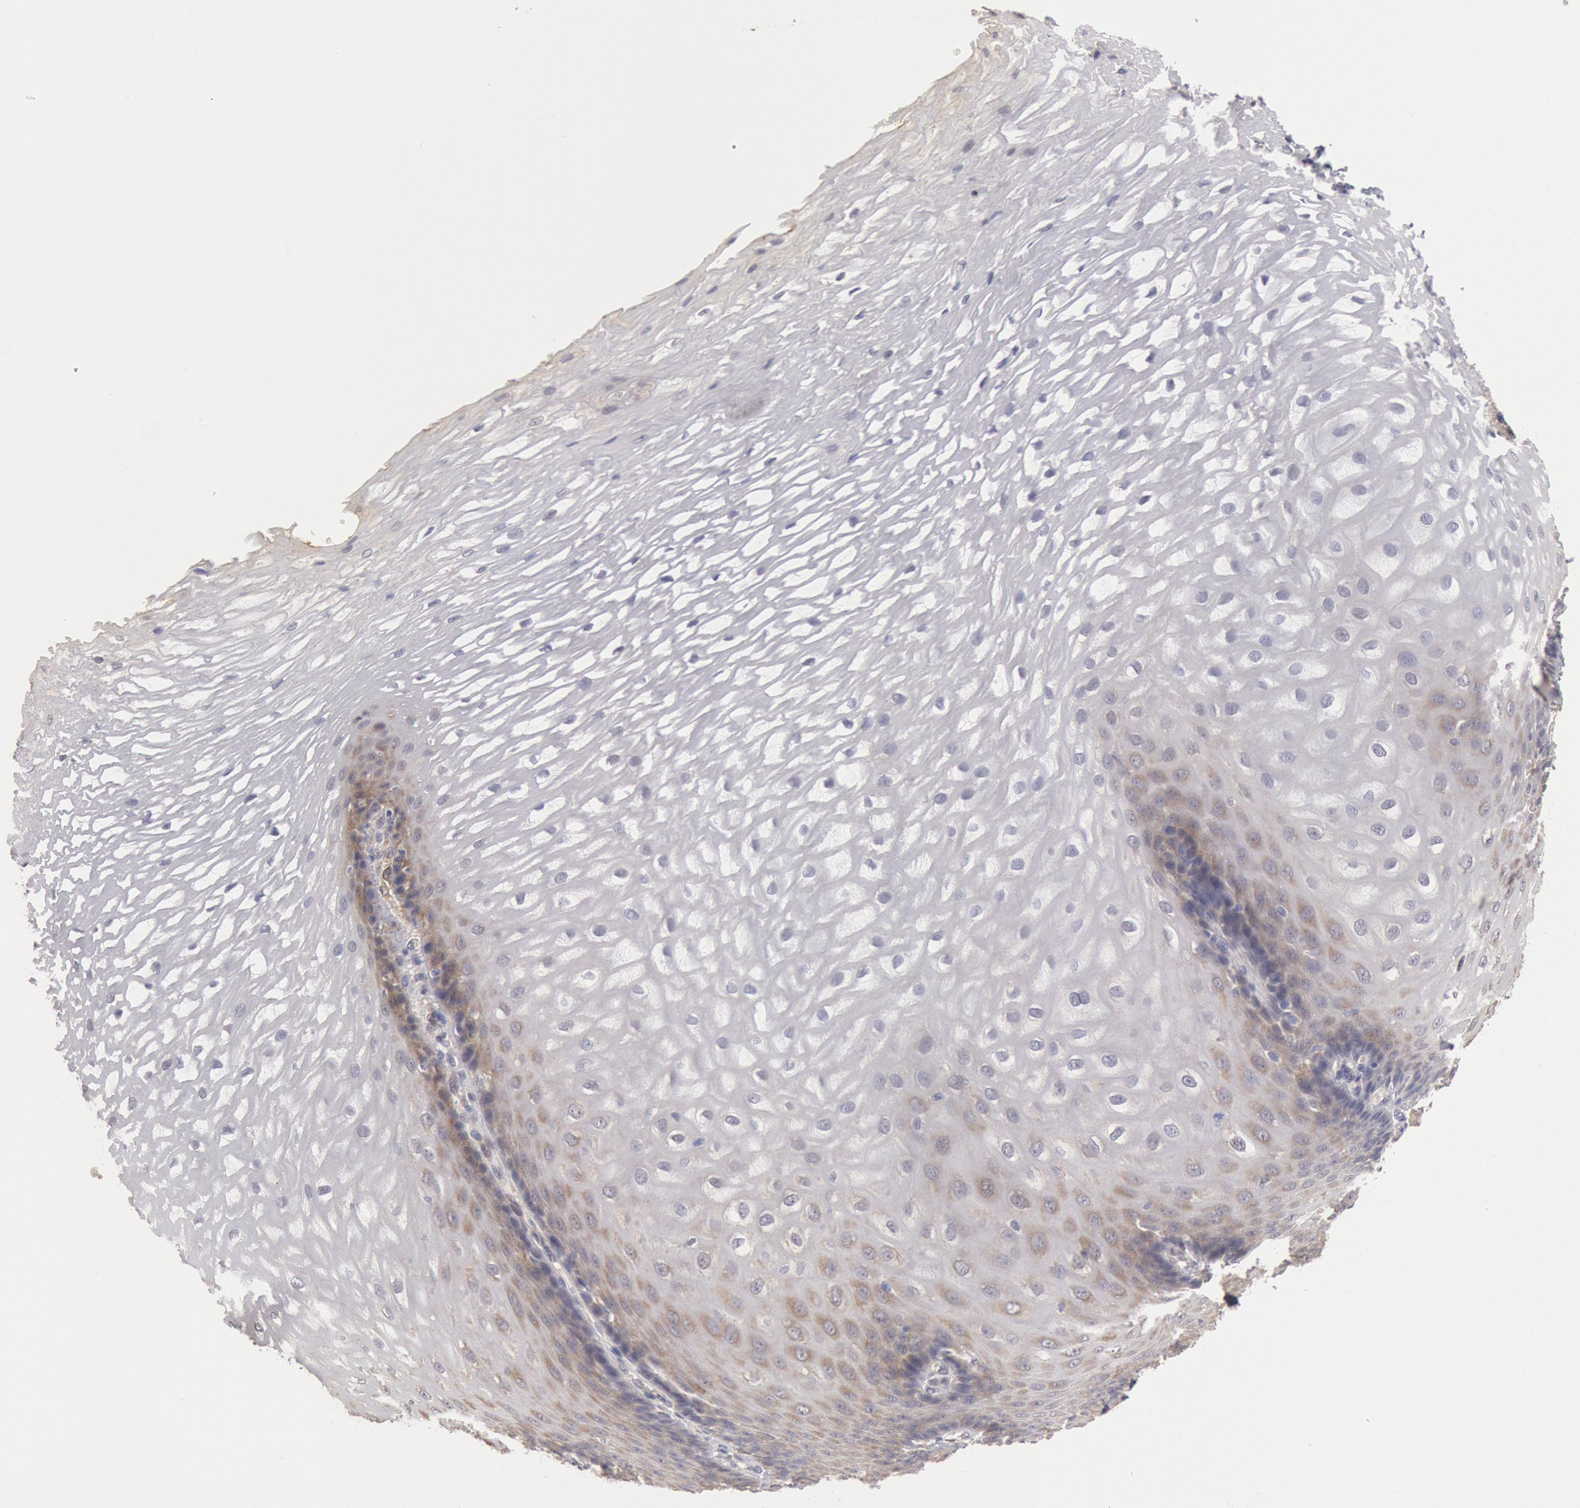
{"staining": {"intensity": "weak", "quantity": "<25%", "location": "cytoplasmic/membranous"}, "tissue": "esophagus", "cell_type": "Squamous epithelial cells", "image_type": "normal", "snomed": [{"axis": "morphology", "description": "Normal tissue, NOS"}, {"axis": "morphology", "description": "Adenocarcinoma, NOS"}, {"axis": "topography", "description": "Esophagus"}, {"axis": "topography", "description": "Stomach"}], "caption": "Immunohistochemical staining of normal human esophagus demonstrates no significant positivity in squamous epithelial cells. The staining is performed using DAB (3,3'-diaminobenzidine) brown chromogen with nuclei counter-stained in using hematoxylin.", "gene": "DNAJA1", "patient": {"sex": "male", "age": 62}}